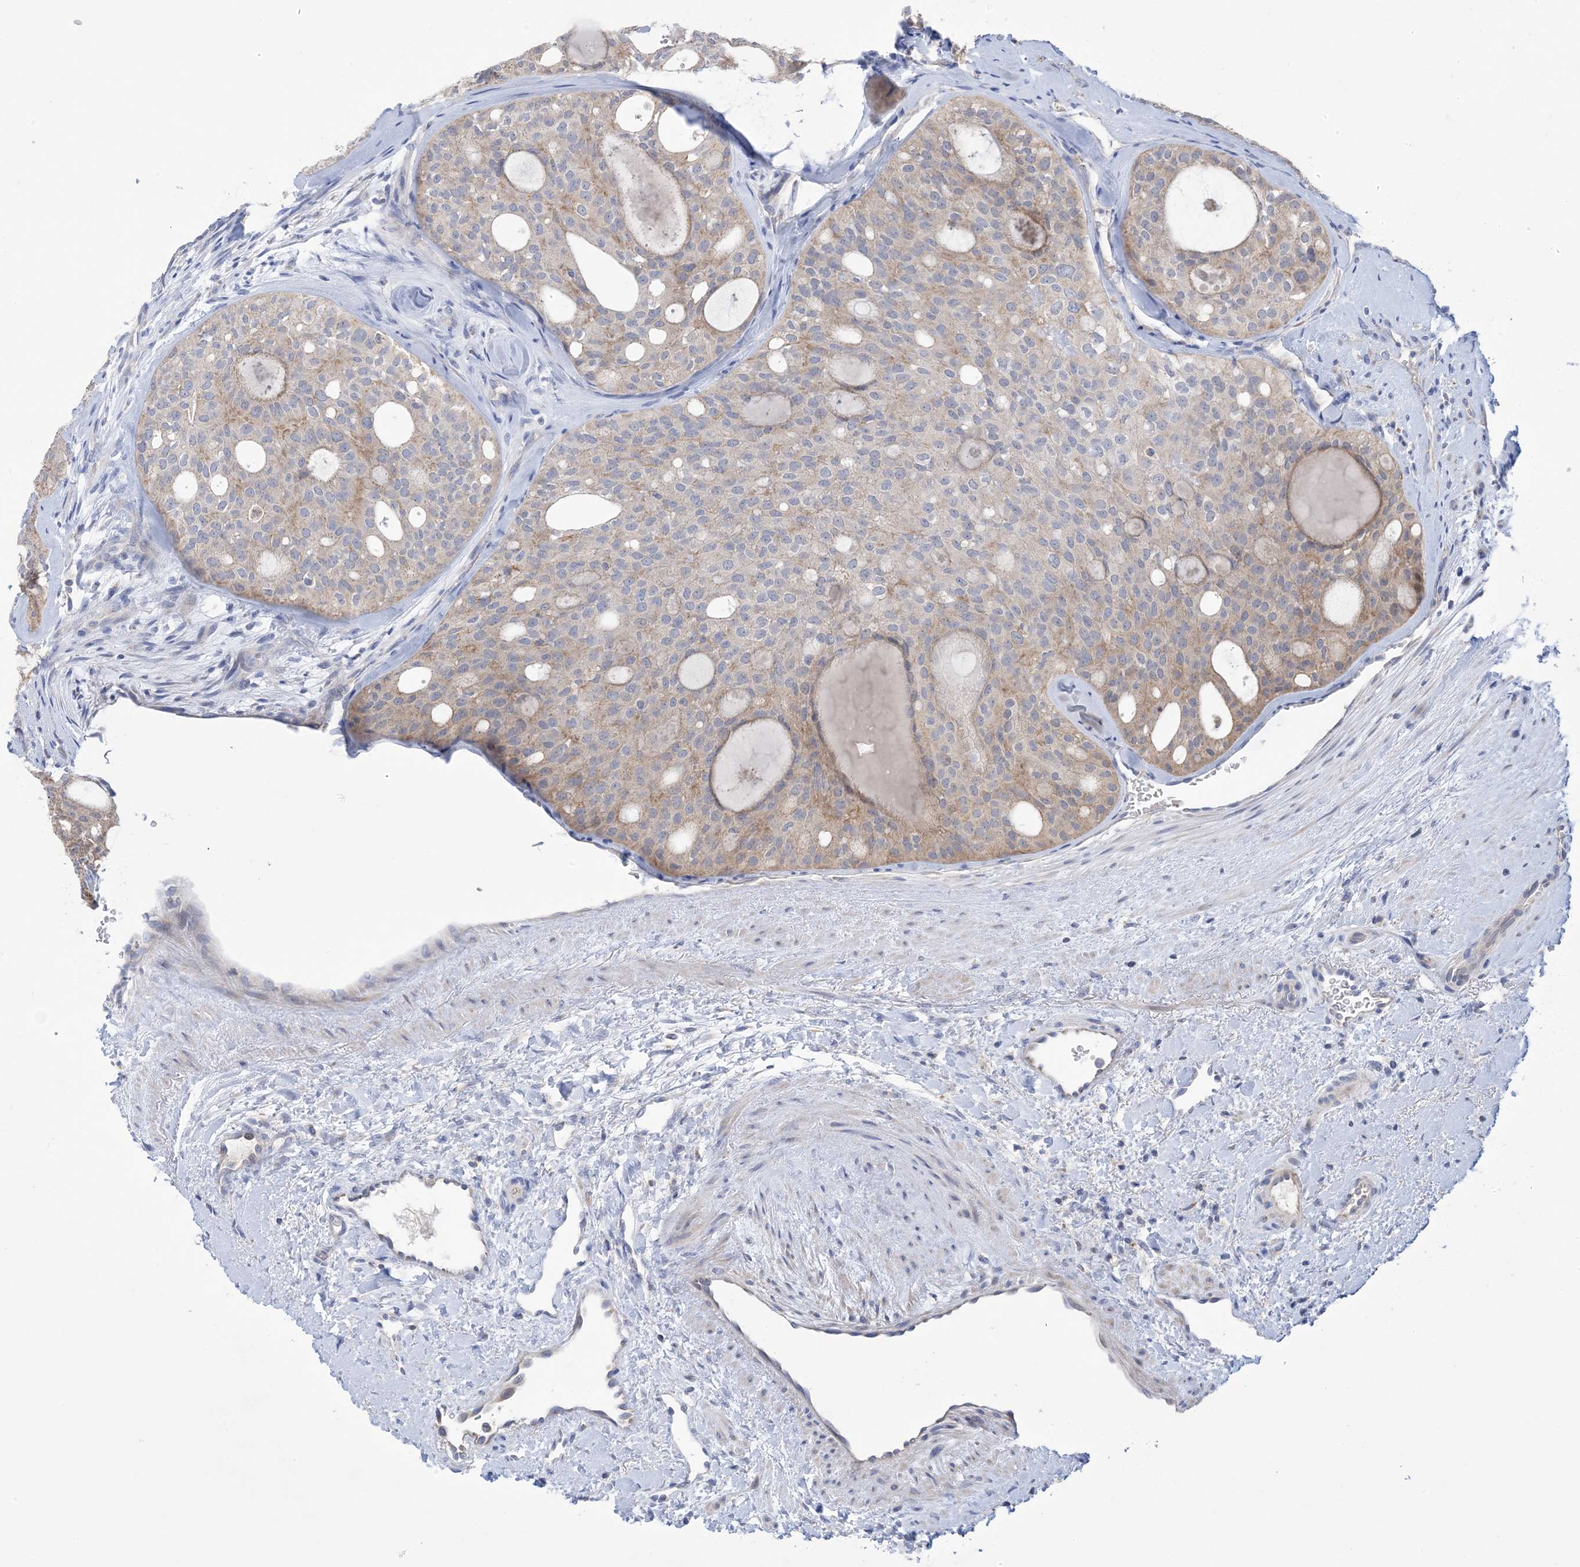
{"staining": {"intensity": "weak", "quantity": "25%-75%", "location": "cytoplasmic/membranous"}, "tissue": "thyroid cancer", "cell_type": "Tumor cells", "image_type": "cancer", "snomed": [{"axis": "morphology", "description": "Follicular adenoma carcinoma, NOS"}, {"axis": "topography", "description": "Thyroid gland"}], "caption": "This is an image of IHC staining of thyroid cancer (follicular adenoma carcinoma), which shows weak staining in the cytoplasmic/membranous of tumor cells.", "gene": "CLEC16A", "patient": {"sex": "male", "age": 75}}